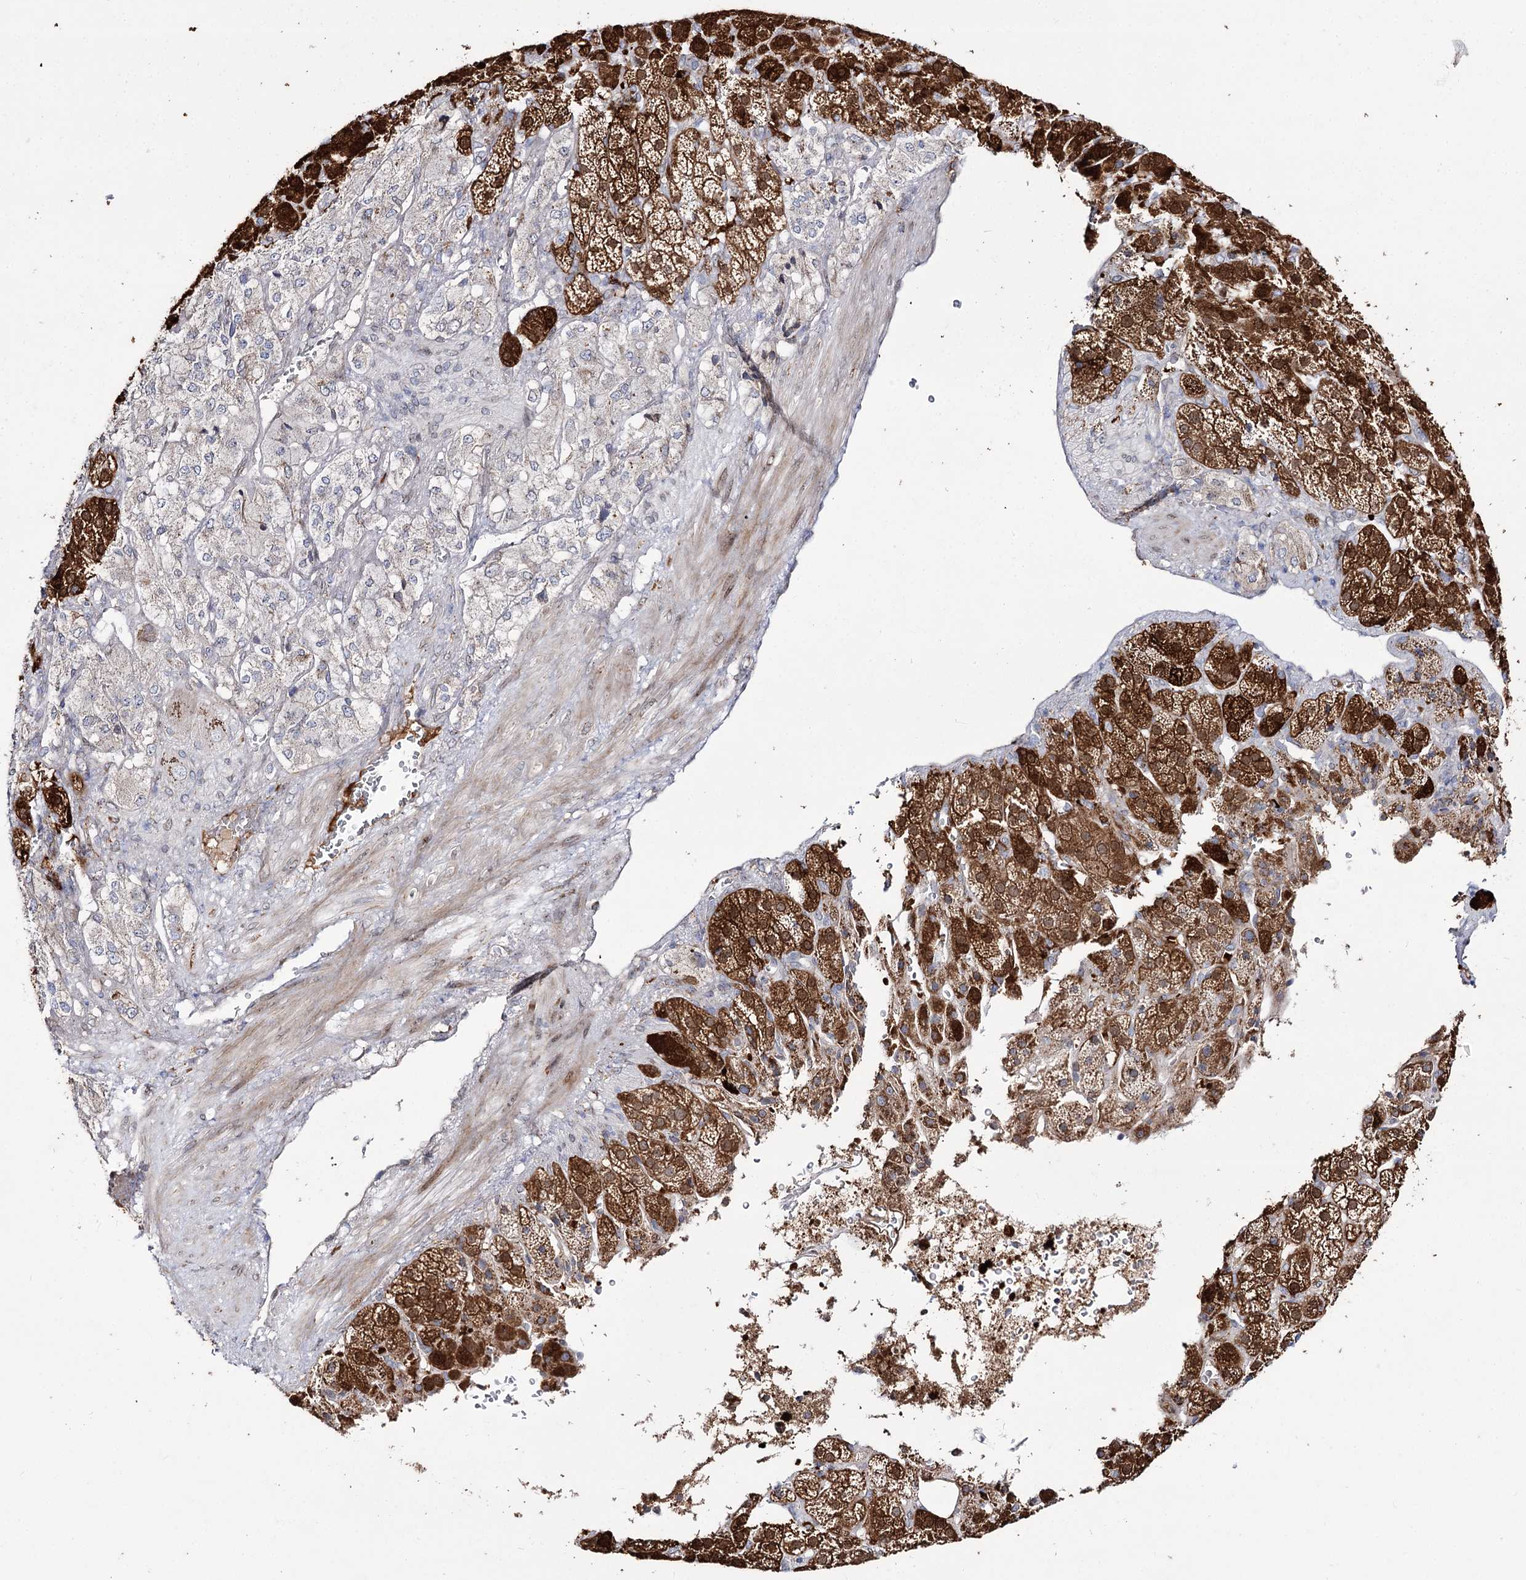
{"staining": {"intensity": "strong", "quantity": ">75%", "location": "cytoplasmic/membranous"}, "tissue": "adrenal gland", "cell_type": "Glandular cells", "image_type": "normal", "snomed": [{"axis": "morphology", "description": "Normal tissue, NOS"}, {"axis": "topography", "description": "Adrenal gland"}], "caption": "DAB immunohistochemical staining of benign adrenal gland reveals strong cytoplasmic/membranous protein positivity in about >75% of glandular cells. (brown staining indicates protein expression, while blue staining denotes nuclei).", "gene": "C11orf80", "patient": {"sex": "female", "age": 57}}